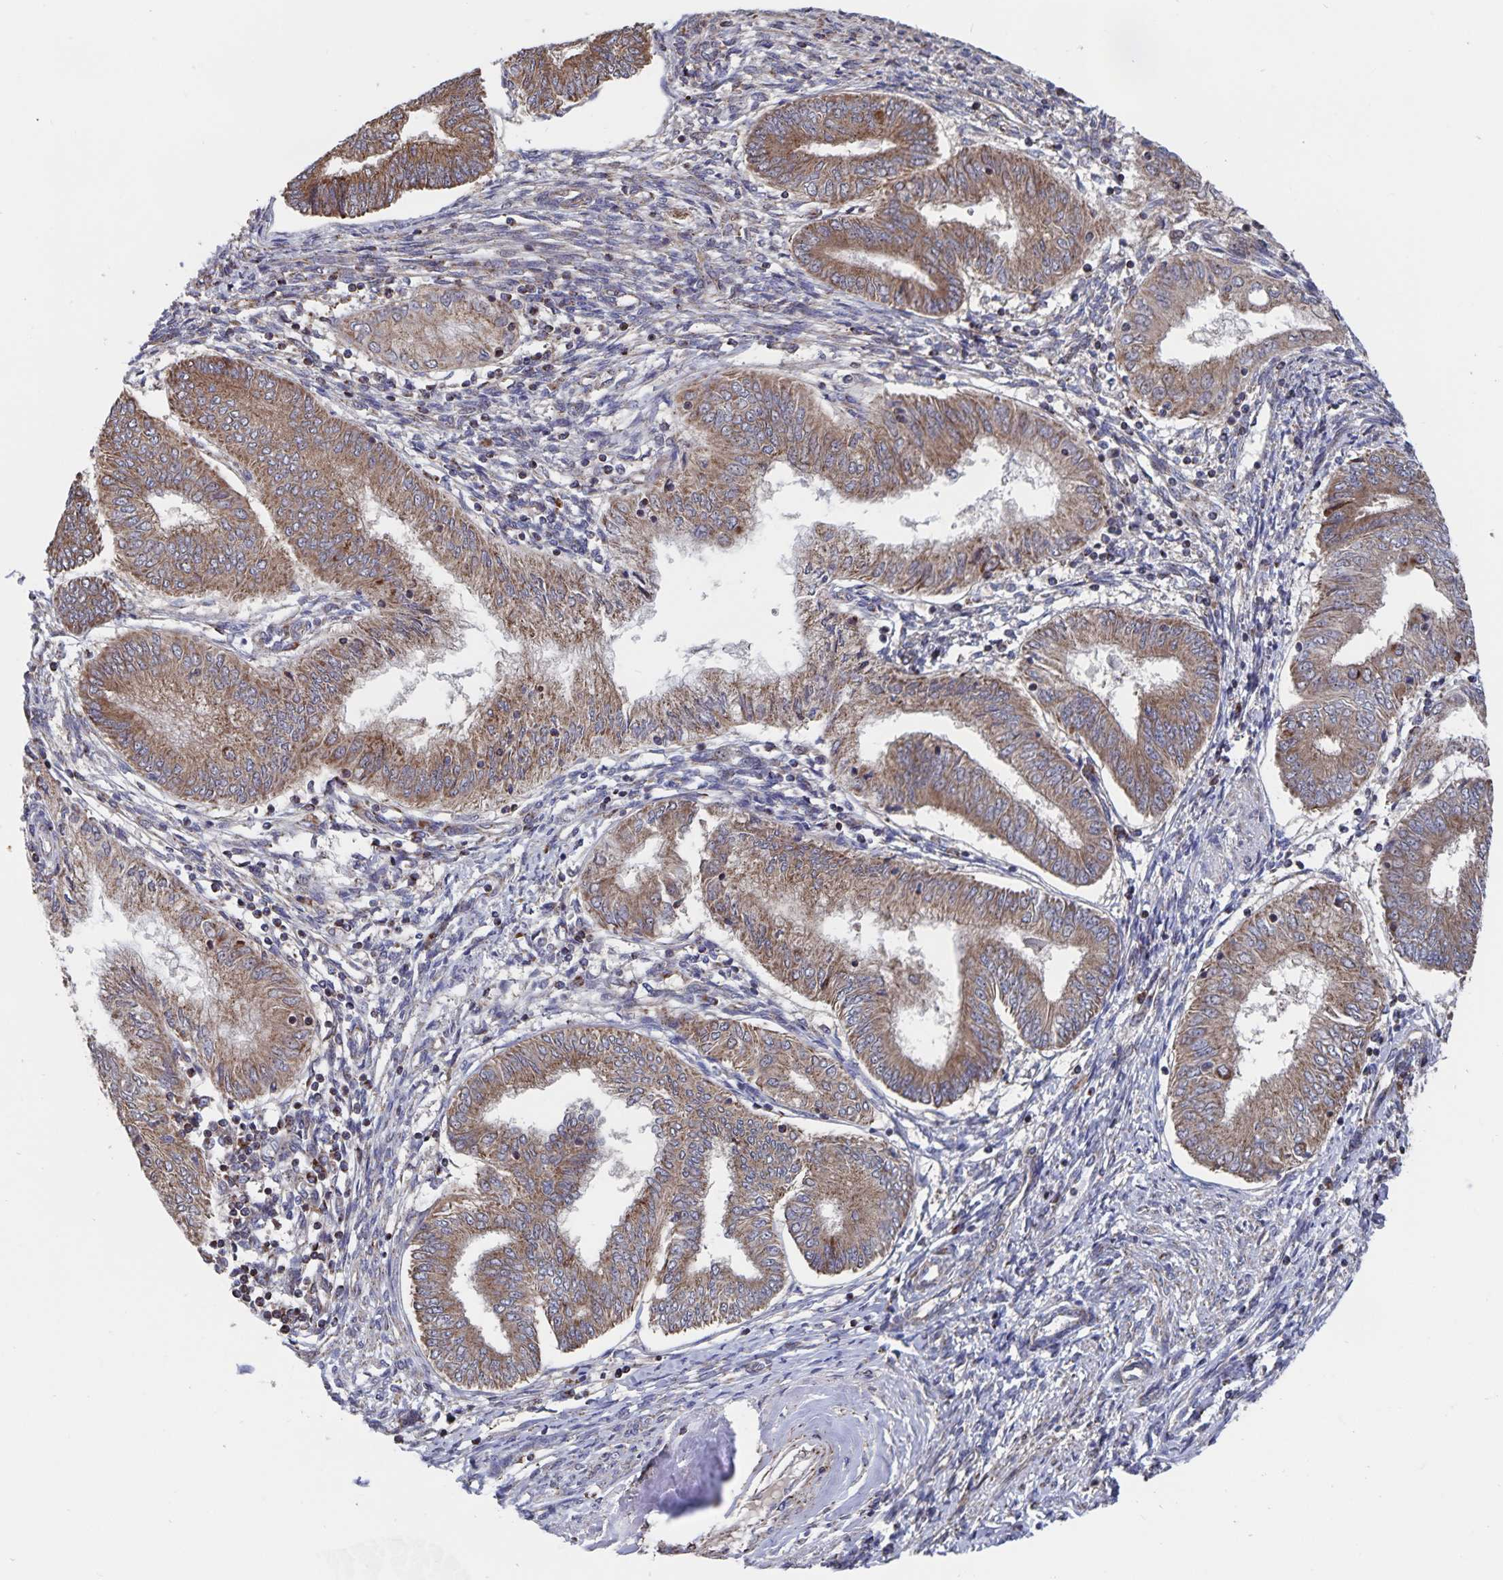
{"staining": {"intensity": "moderate", "quantity": ">75%", "location": "cytoplasmic/membranous"}, "tissue": "endometrial cancer", "cell_type": "Tumor cells", "image_type": "cancer", "snomed": [{"axis": "morphology", "description": "Adenocarcinoma, NOS"}, {"axis": "topography", "description": "Endometrium"}], "caption": "Moderate cytoplasmic/membranous expression for a protein is seen in about >75% of tumor cells of endometrial cancer (adenocarcinoma) using immunohistochemistry.", "gene": "ACACA", "patient": {"sex": "female", "age": 68}}